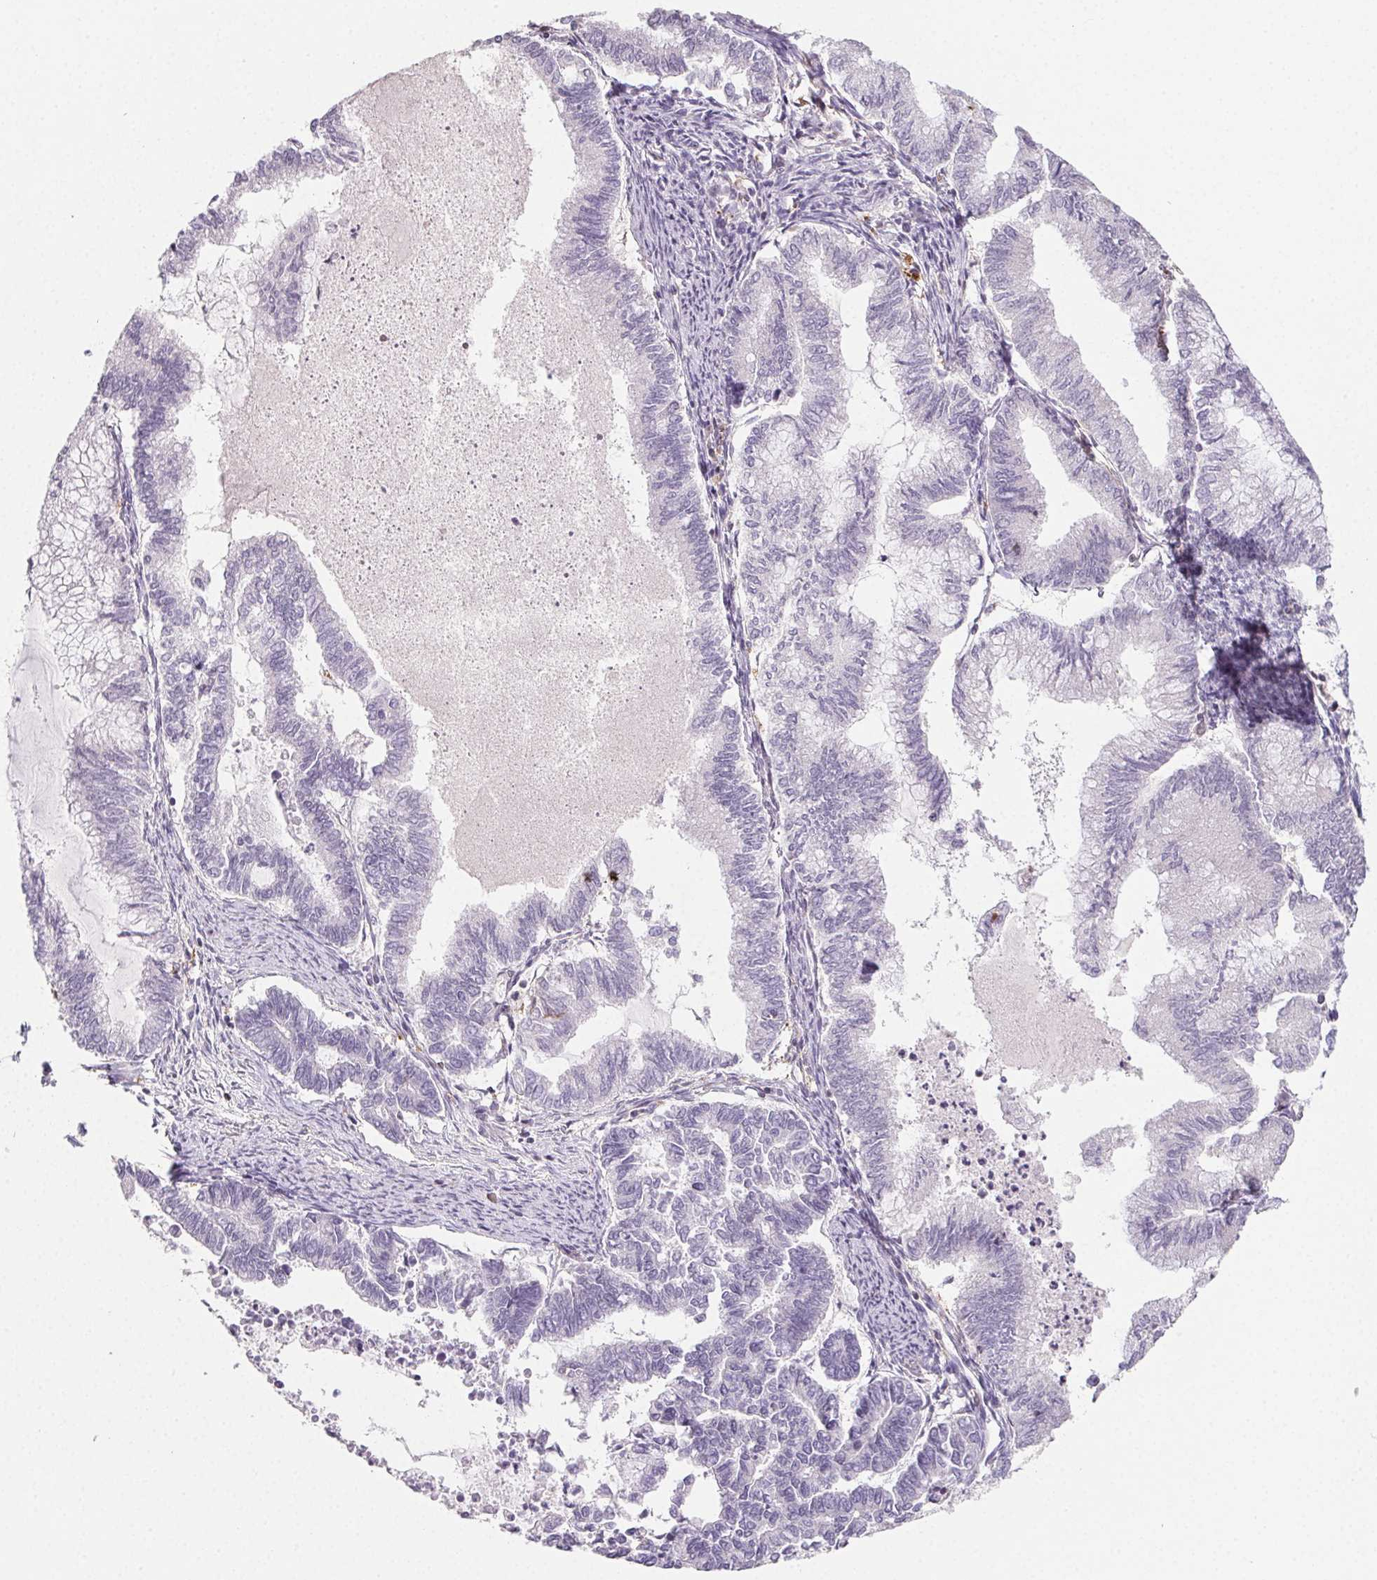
{"staining": {"intensity": "negative", "quantity": "none", "location": "none"}, "tissue": "endometrial cancer", "cell_type": "Tumor cells", "image_type": "cancer", "snomed": [{"axis": "morphology", "description": "Adenocarcinoma, NOS"}, {"axis": "topography", "description": "Endometrium"}], "caption": "Immunohistochemistry of adenocarcinoma (endometrial) exhibits no positivity in tumor cells. The staining is performed using DAB (3,3'-diaminobenzidine) brown chromogen with nuclei counter-stained in using hematoxylin.", "gene": "GBP1", "patient": {"sex": "female", "age": 79}}